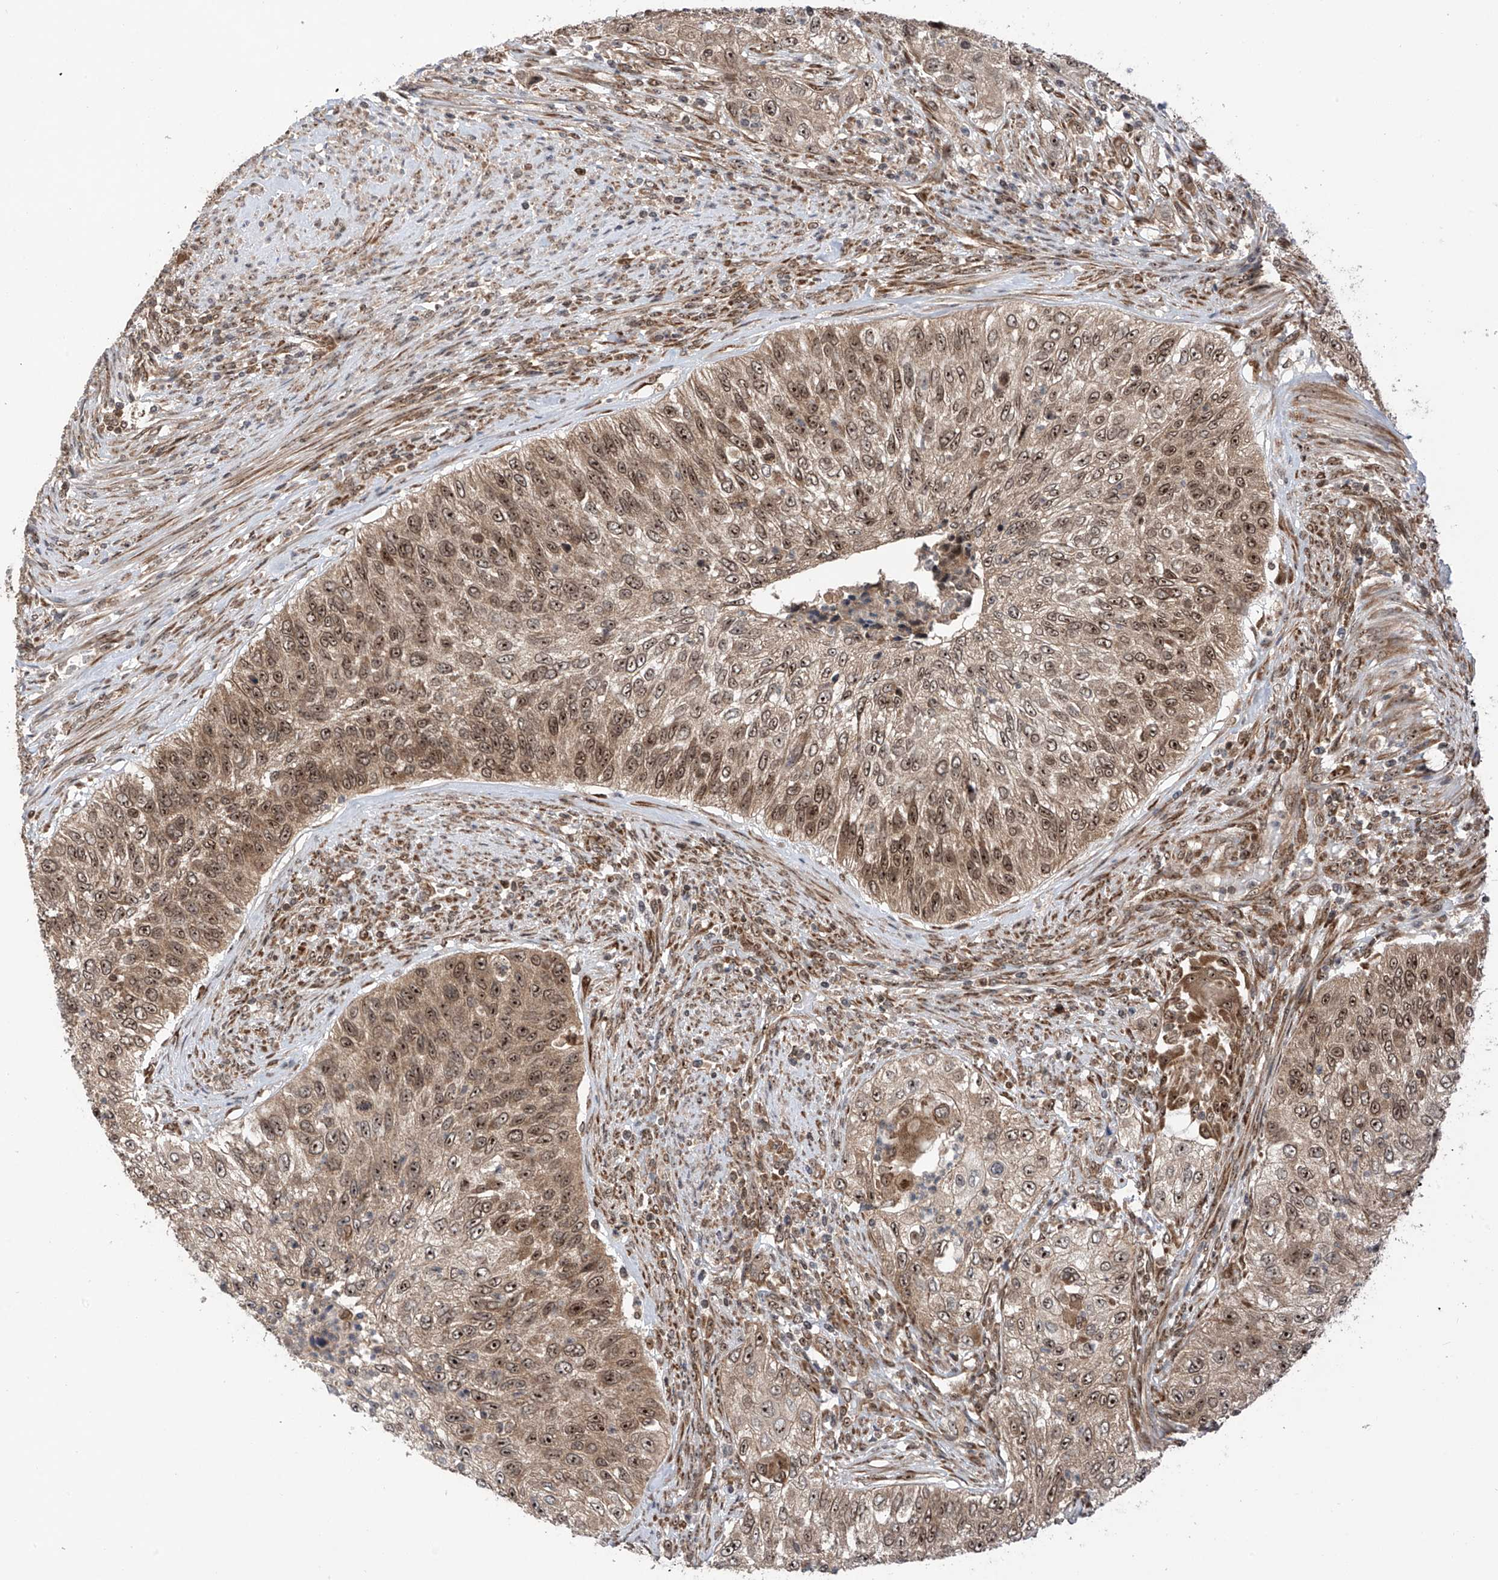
{"staining": {"intensity": "moderate", "quantity": ">75%", "location": "cytoplasmic/membranous,nuclear"}, "tissue": "urothelial cancer", "cell_type": "Tumor cells", "image_type": "cancer", "snomed": [{"axis": "morphology", "description": "Urothelial carcinoma, High grade"}, {"axis": "topography", "description": "Urinary bladder"}], "caption": "Tumor cells demonstrate moderate cytoplasmic/membranous and nuclear positivity in about >75% of cells in urothelial carcinoma (high-grade).", "gene": "C1orf131", "patient": {"sex": "female", "age": 60}}